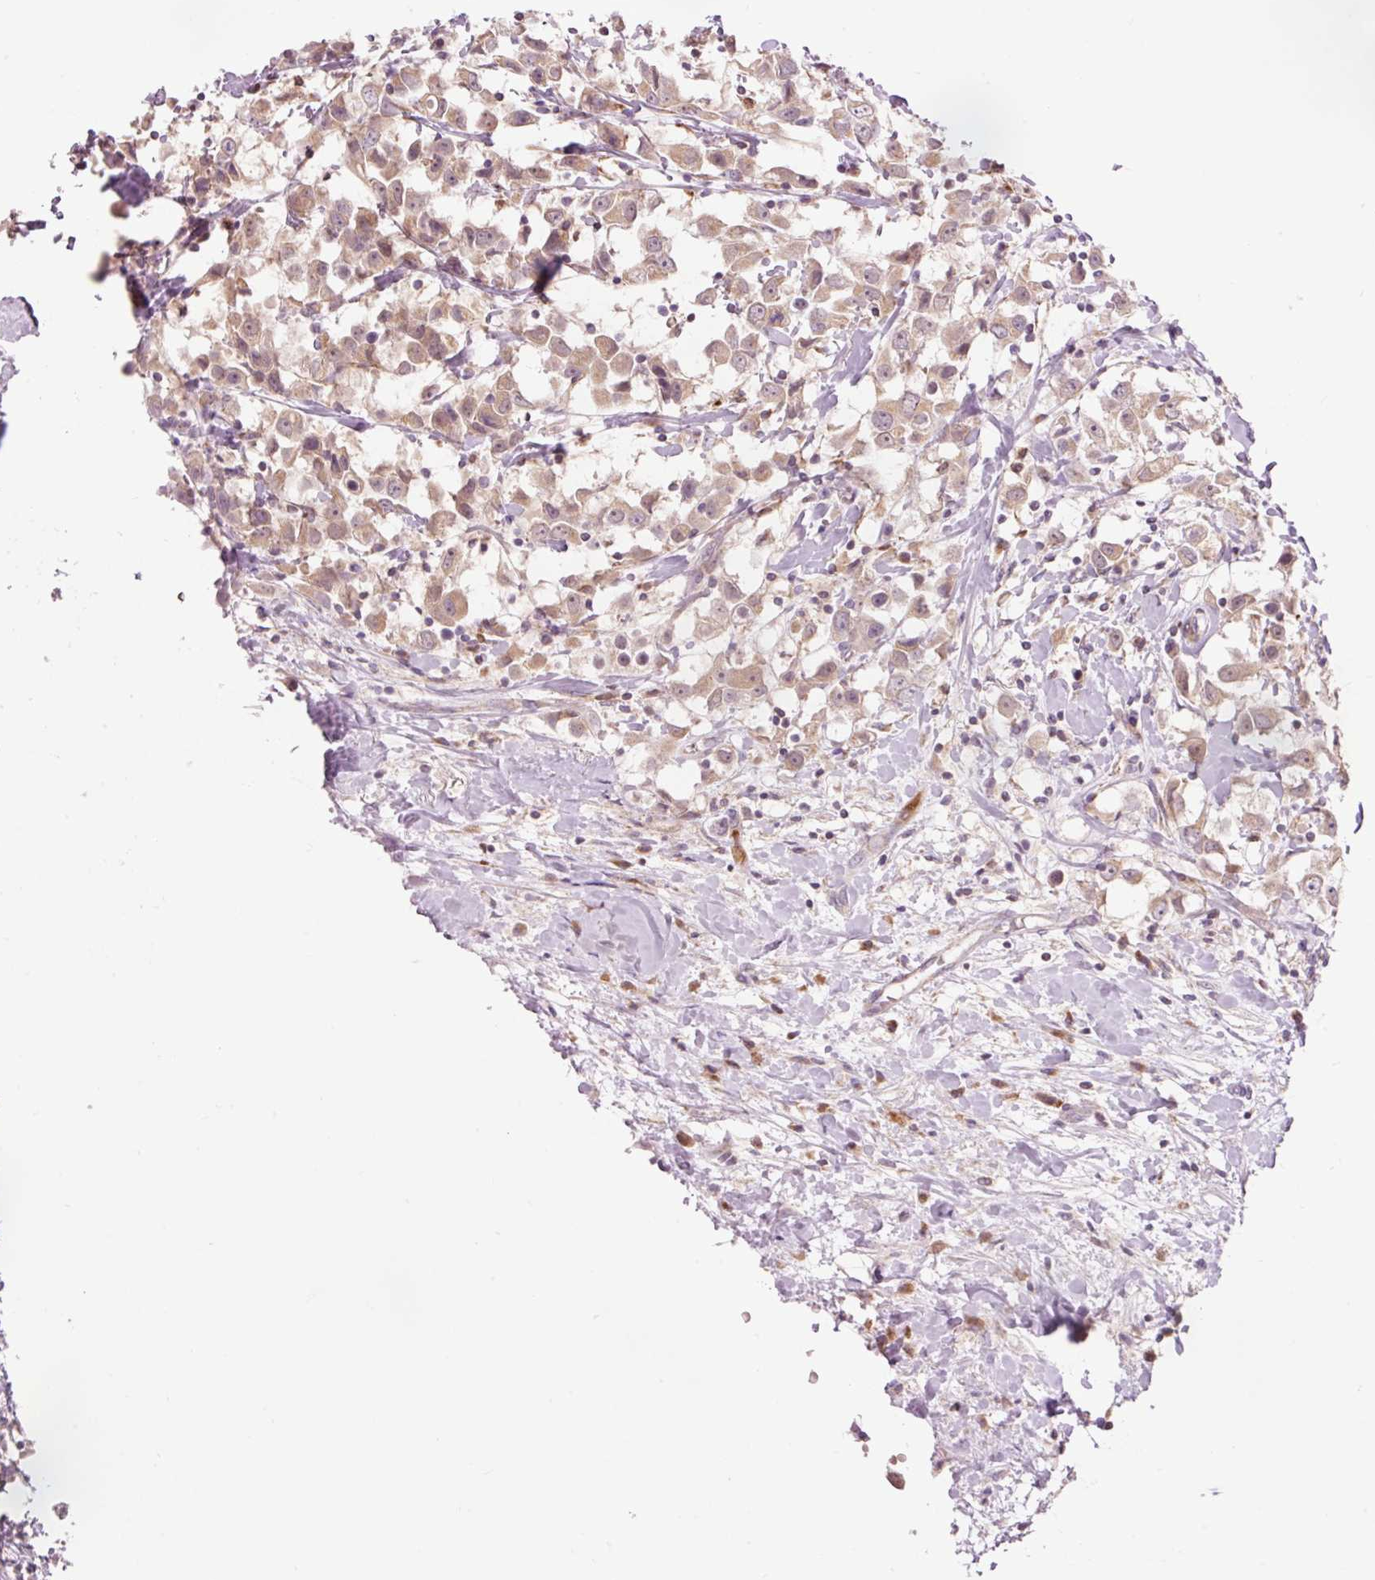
{"staining": {"intensity": "moderate", "quantity": ">75%", "location": "cytoplasmic/membranous"}, "tissue": "breast cancer", "cell_type": "Tumor cells", "image_type": "cancer", "snomed": [{"axis": "morphology", "description": "Duct carcinoma"}, {"axis": "topography", "description": "Breast"}], "caption": "Protein analysis of invasive ductal carcinoma (breast) tissue displays moderate cytoplasmic/membranous positivity in about >75% of tumor cells. (DAB IHC, brown staining for protein, blue staining for nuclei).", "gene": "PRDX5", "patient": {"sex": "female", "age": 61}}